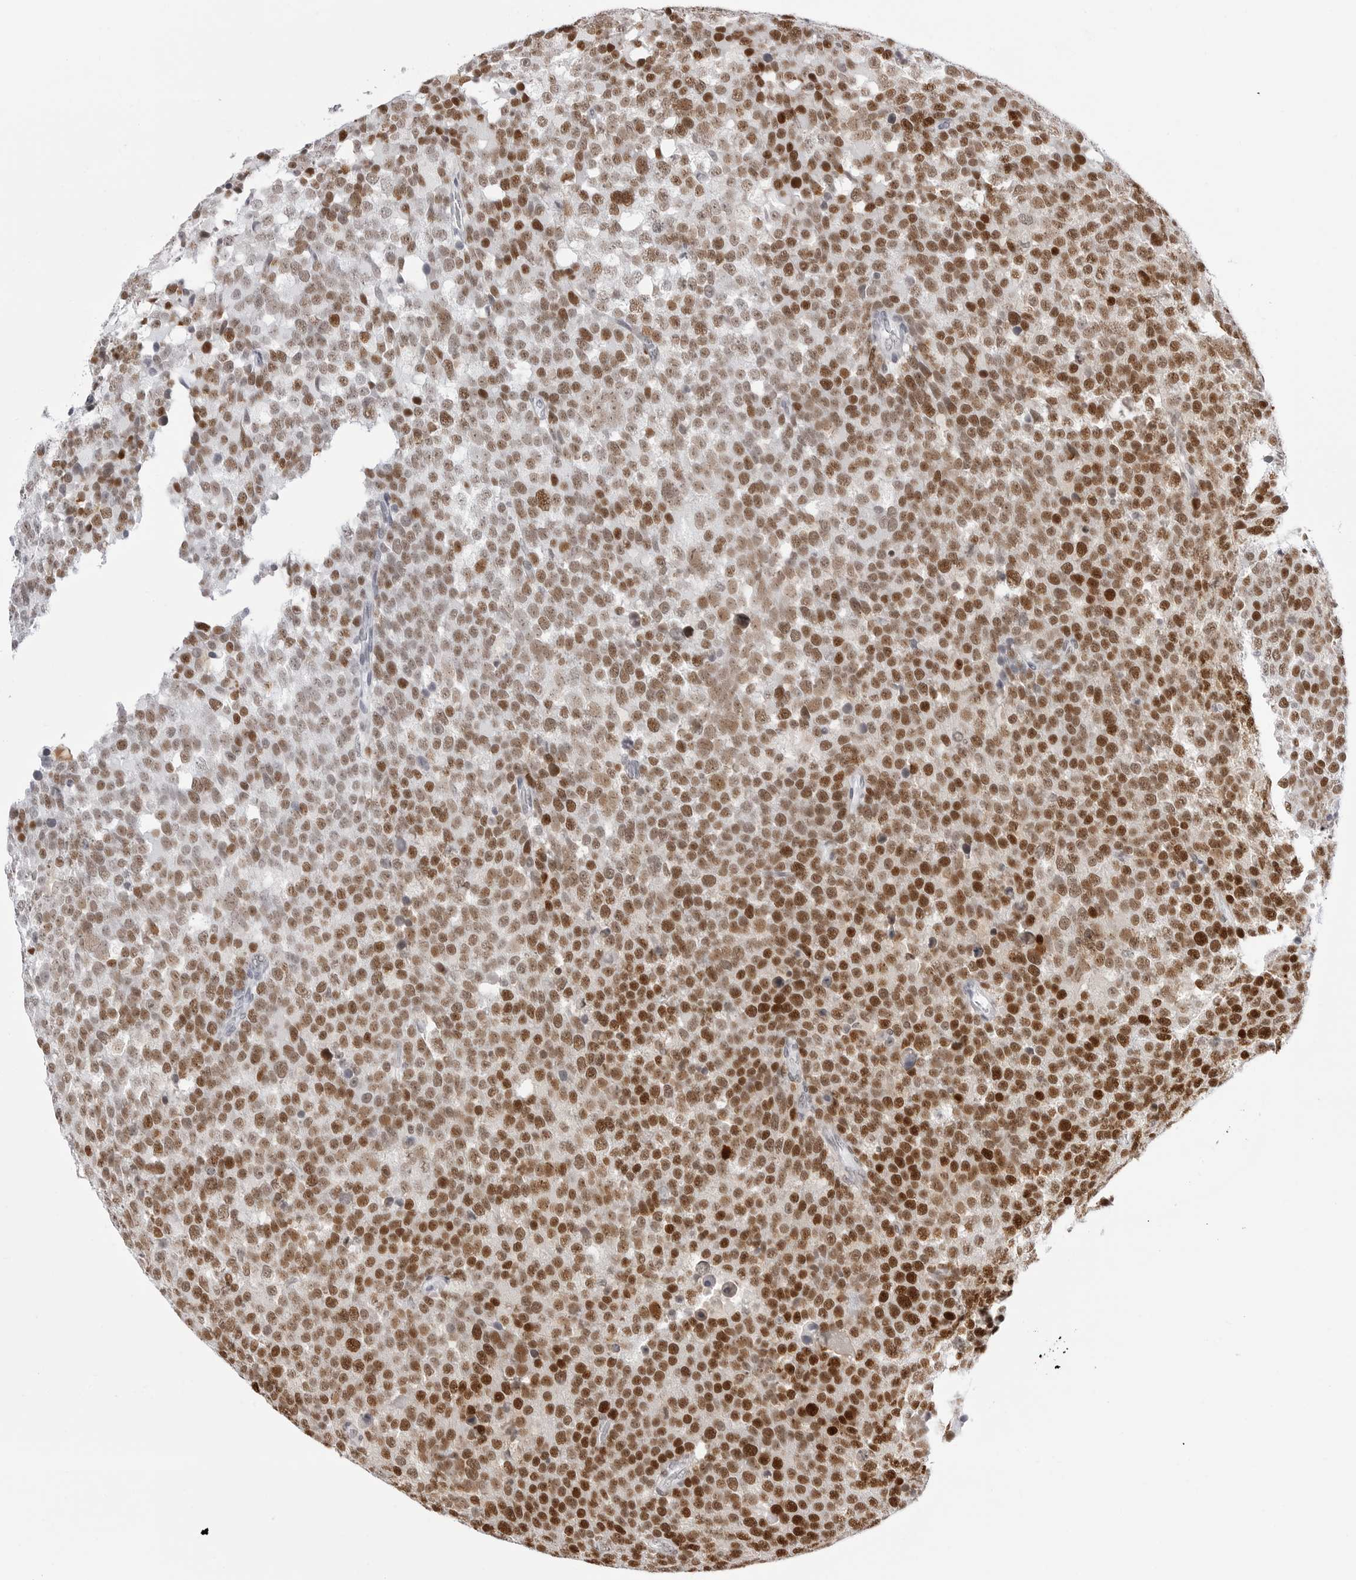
{"staining": {"intensity": "strong", "quantity": ">75%", "location": "nuclear"}, "tissue": "testis cancer", "cell_type": "Tumor cells", "image_type": "cancer", "snomed": [{"axis": "morphology", "description": "Seminoma, NOS"}, {"axis": "topography", "description": "Testis"}], "caption": "Approximately >75% of tumor cells in human testis cancer show strong nuclear protein expression as visualized by brown immunohistochemical staining.", "gene": "NASP", "patient": {"sex": "male", "age": 71}}